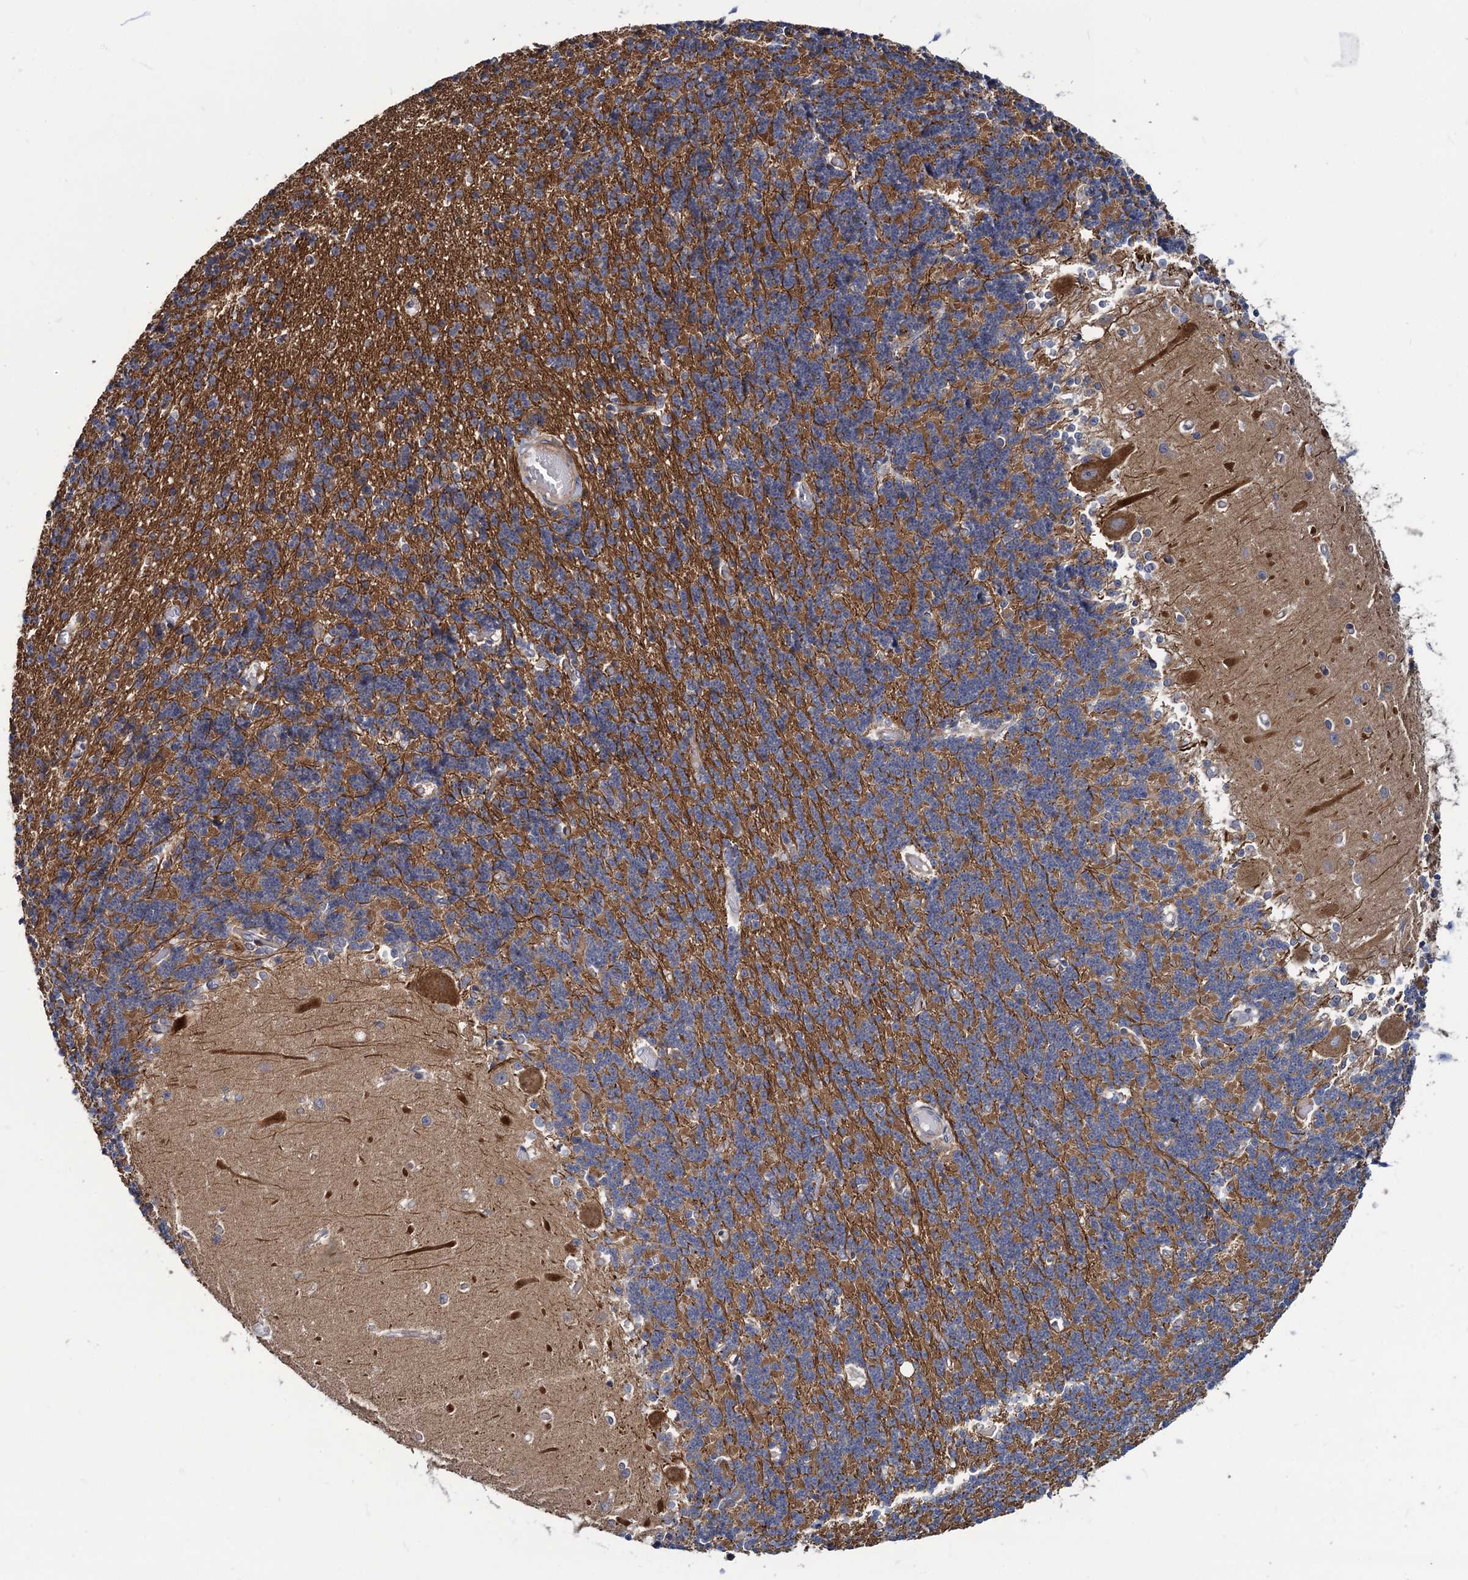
{"staining": {"intensity": "moderate", "quantity": "25%-75%", "location": "cytoplasmic/membranous"}, "tissue": "cerebellum", "cell_type": "Cells in granular layer", "image_type": "normal", "snomed": [{"axis": "morphology", "description": "Normal tissue, NOS"}, {"axis": "topography", "description": "Cerebellum"}], "caption": "Cerebellum stained with a protein marker displays moderate staining in cells in granular layer.", "gene": "KXD1", "patient": {"sex": "male", "age": 37}}